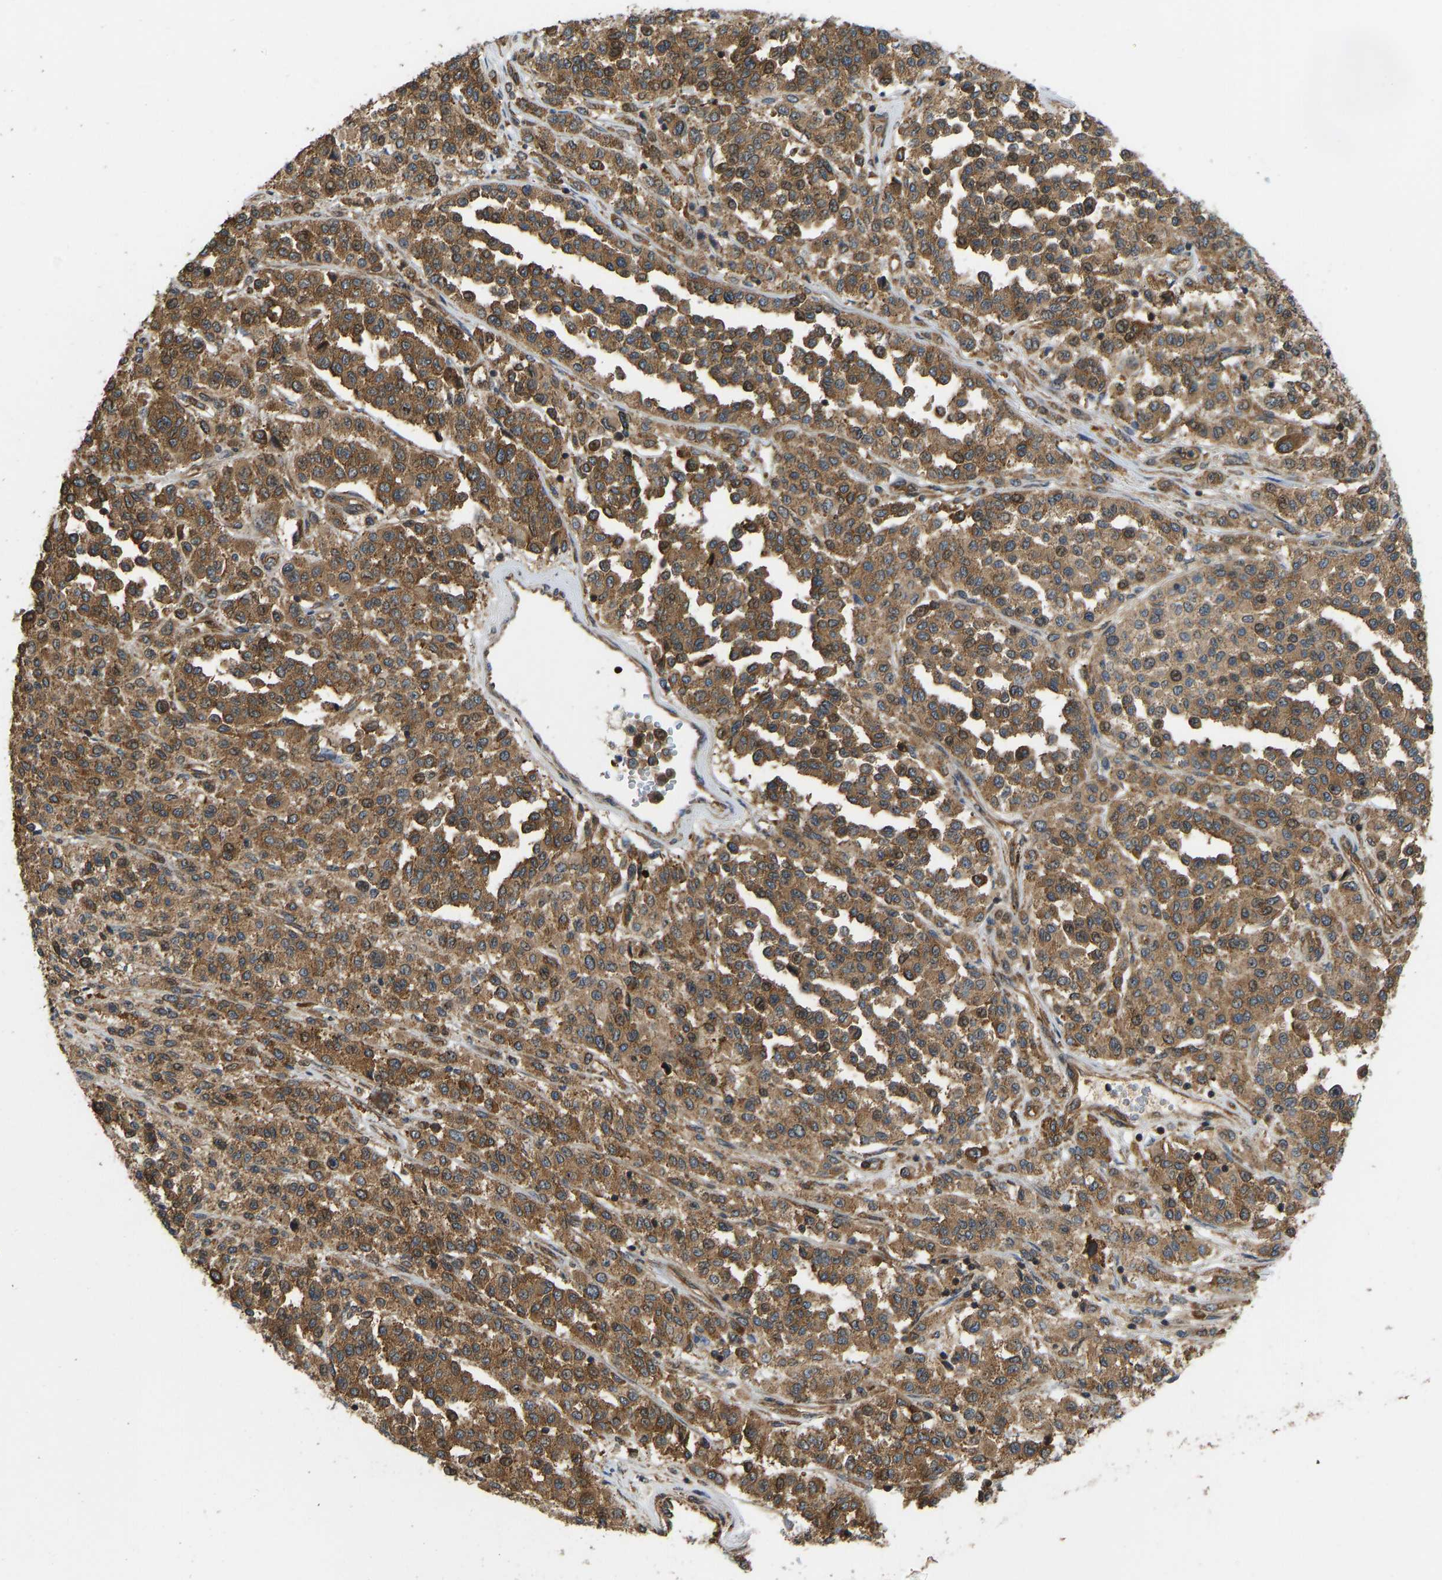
{"staining": {"intensity": "moderate", "quantity": ">75%", "location": "cytoplasmic/membranous"}, "tissue": "melanoma", "cell_type": "Tumor cells", "image_type": "cancer", "snomed": [{"axis": "morphology", "description": "Malignant melanoma, Metastatic site"}, {"axis": "topography", "description": "Pancreas"}], "caption": "Malignant melanoma (metastatic site) stained with DAB (3,3'-diaminobenzidine) immunohistochemistry (IHC) demonstrates medium levels of moderate cytoplasmic/membranous staining in approximately >75% of tumor cells.", "gene": "RASGRF2", "patient": {"sex": "female", "age": 30}}